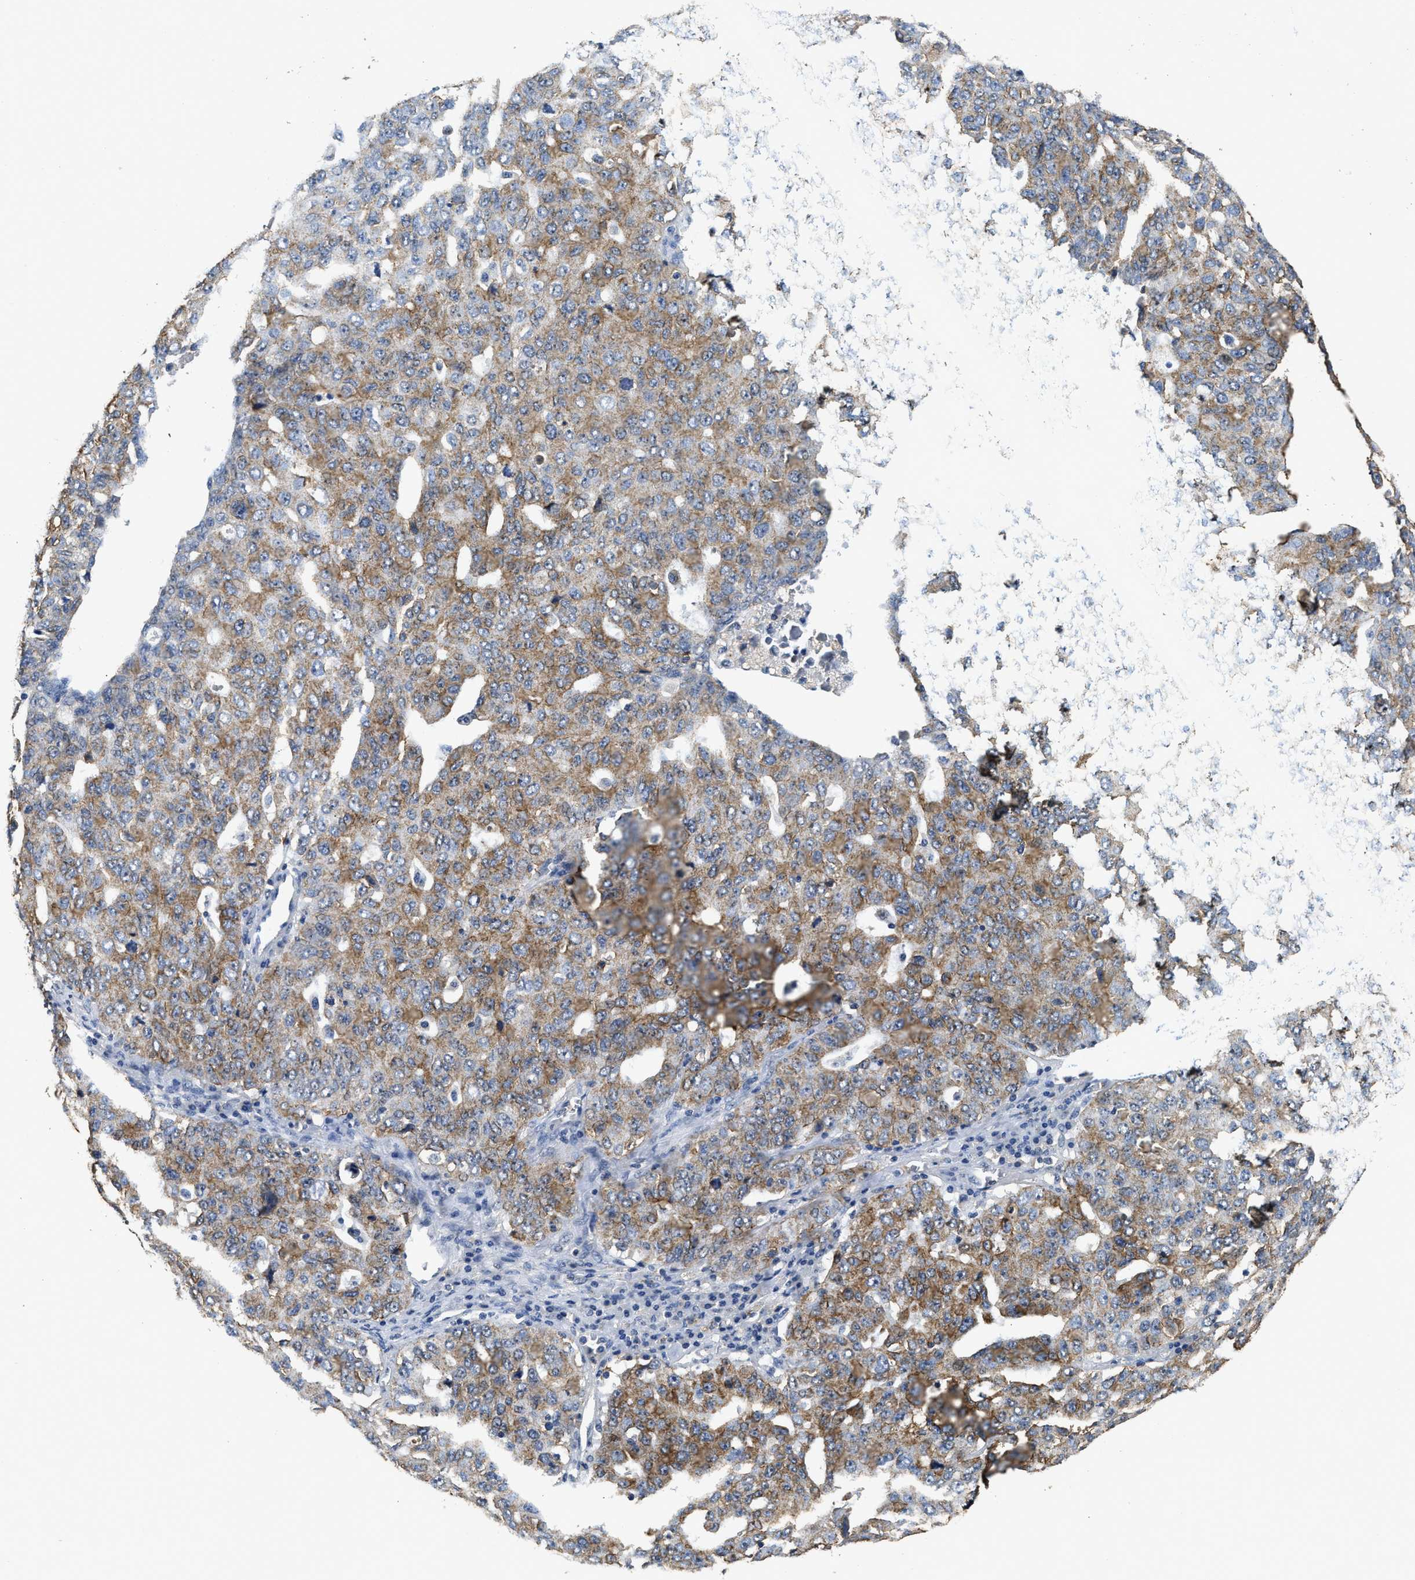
{"staining": {"intensity": "moderate", "quantity": ">75%", "location": "cytoplasmic/membranous"}, "tissue": "ovarian cancer", "cell_type": "Tumor cells", "image_type": "cancer", "snomed": [{"axis": "morphology", "description": "Carcinoma, endometroid"}, {"axis": "topography", "description": "Ovary"}], "caption": "About >75% of tumor cells in ovarian endometroid carcinoma show moderate cytoplasmic/membranous protein staining as visualized by brown immunohistochemical staining.", "gene": "CTNNA1", "patient": {"sex": "female", "age": 62}}